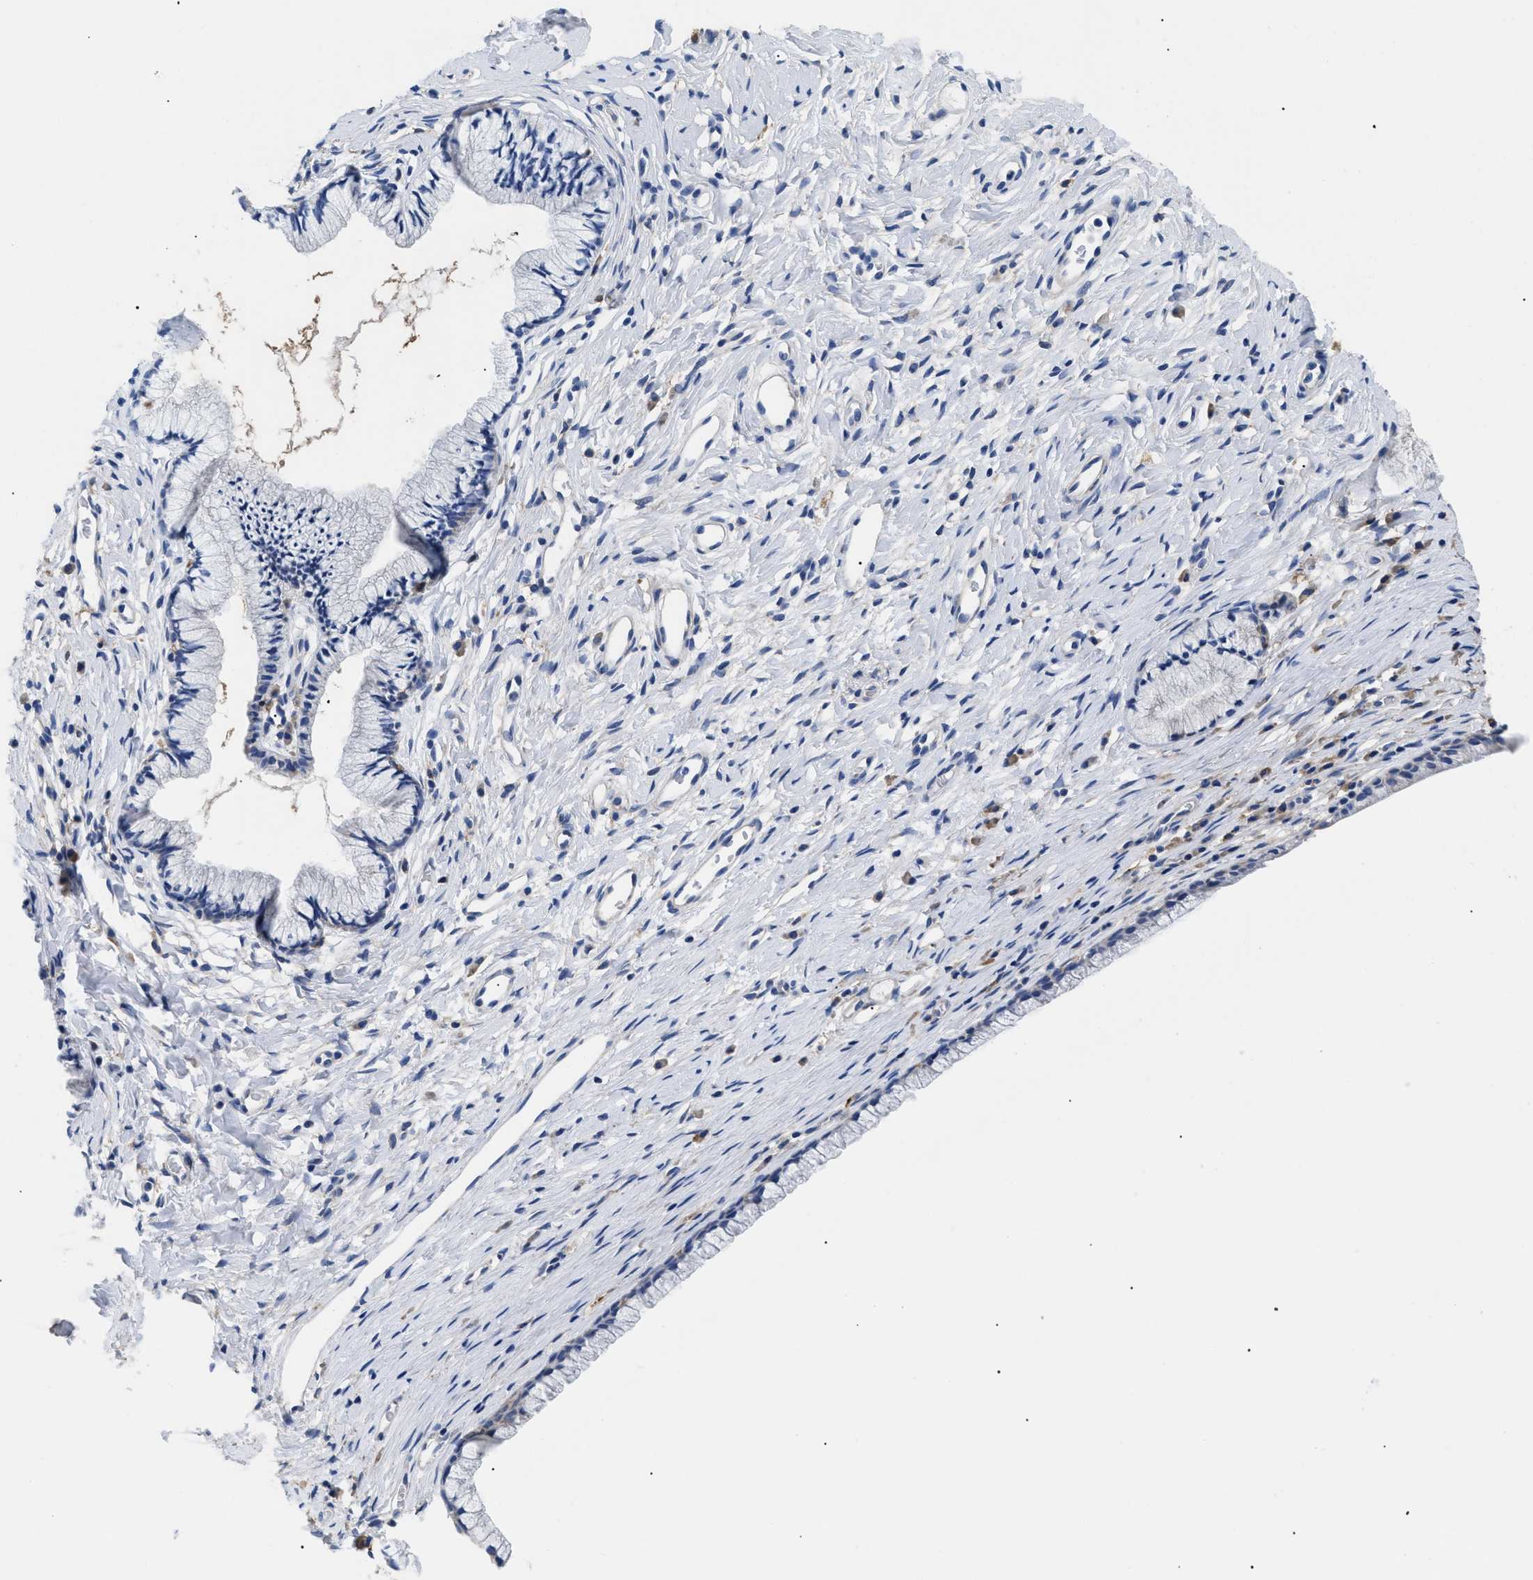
{"staining": {"intensity": "negative", "quantity": "none", "location": "none"}, "tissue": "cervix", "cell_type": "Glandular cells", "image_type": "normal", "snomed": [{"axis": "morphology", "description": "Normal tissue, NOS"}, {"axis": "topography", "description": "Cervix"}], "caption": "A micrograph of human cervix is negative for staining in glandular cells.", "gene": "HLA", "patient": {"sex": "female", "age": 77}}